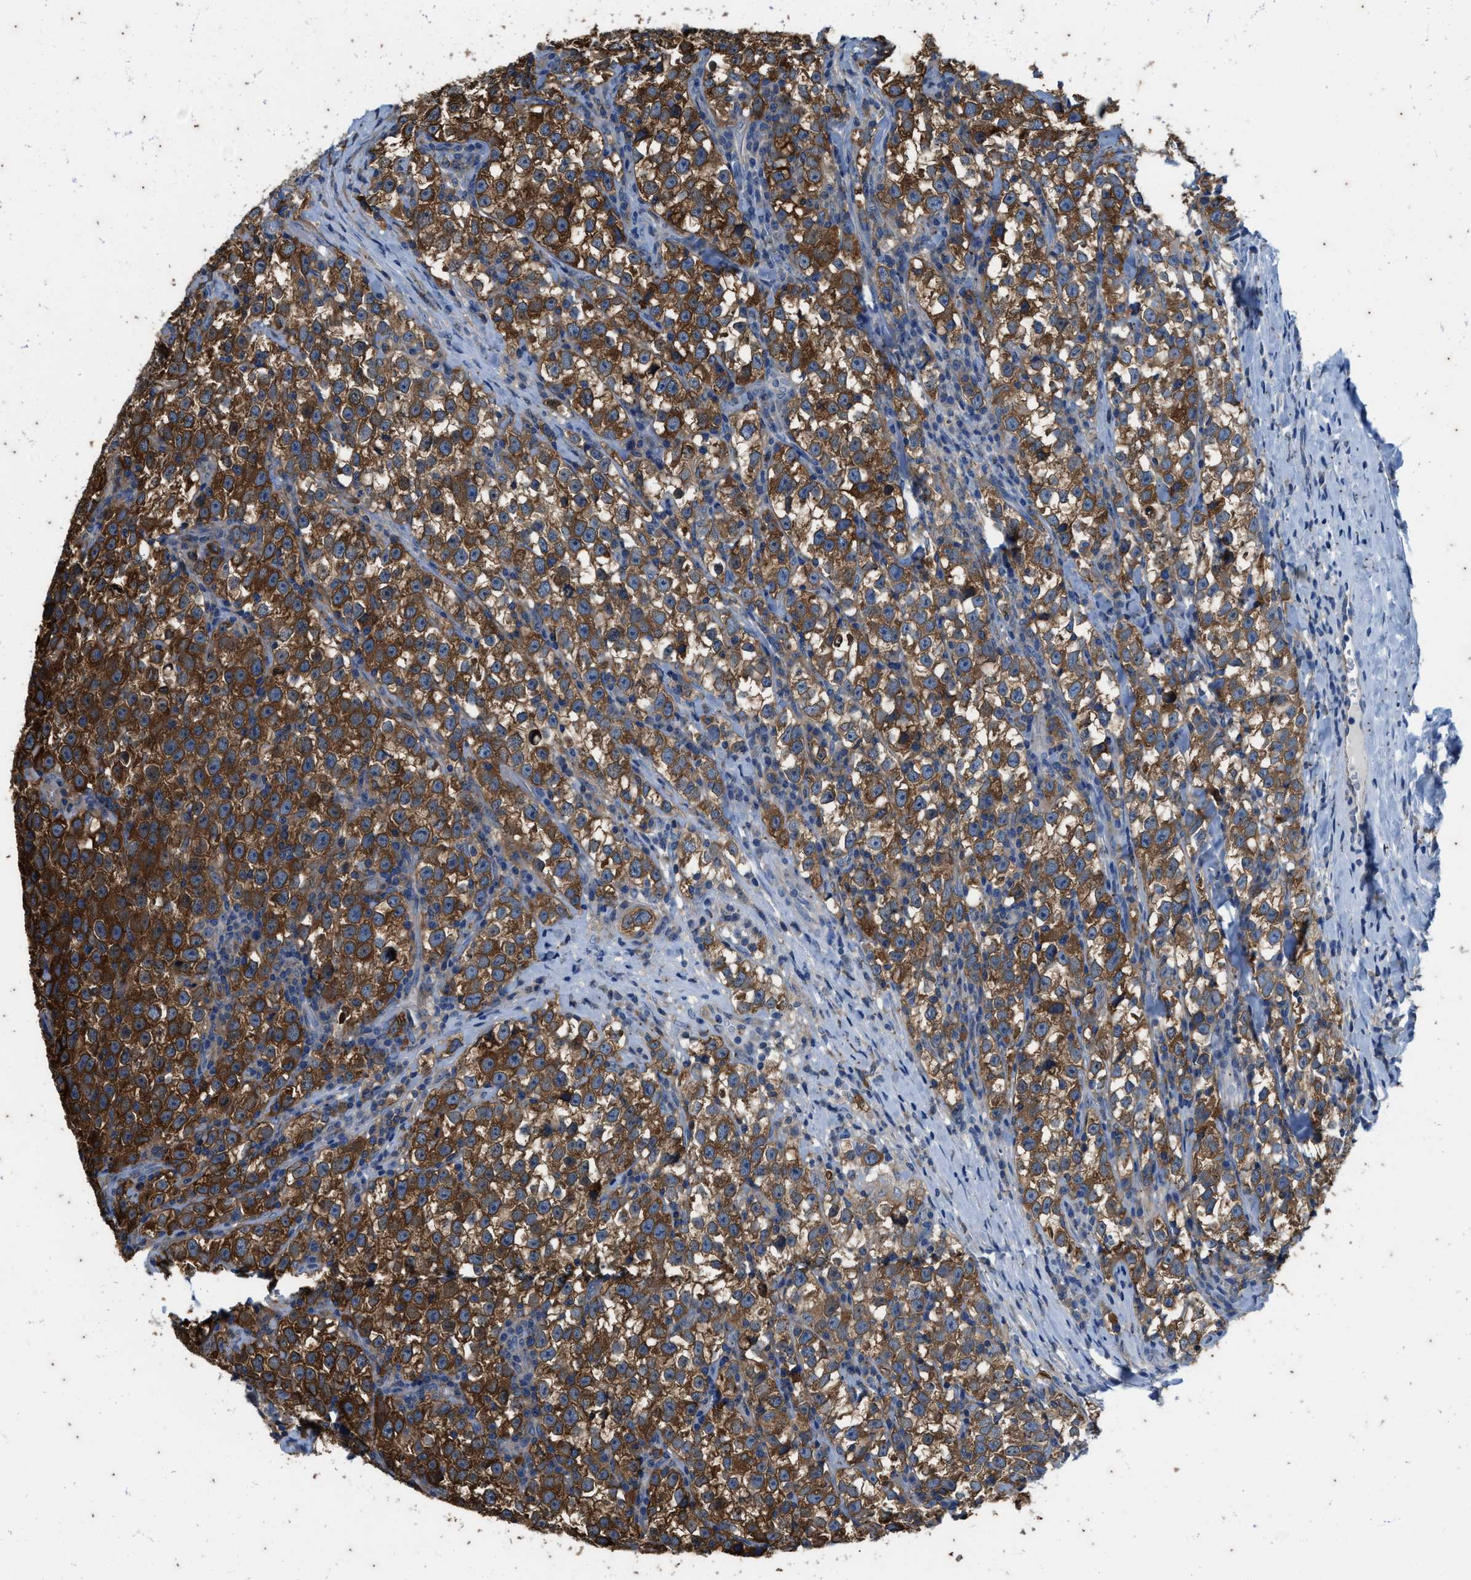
{"staining": {"intensity": "strong", "quantity": ">75%", "location": "cytoplasmic/membranous"}, "tissue": "testis cancer", "cell_type": "Tumor cells", "image_type": "cancer", "snomed": [{"axis": "morphology", "description": "Normal tissue, NOS"}, {"axis": "morphology", "description": "Seminoma, NOS"}, {"axis": "topography", "description": "Testis"}], "caption": "The micrograph exhibits immunohistochemical staining of testis cancer. There is strong cytoplasmic/membranous staining is appreciated in approximately >75% of tumor cells.", "gene": "COX19", "patient": {"sex": "male", "age": 43}}